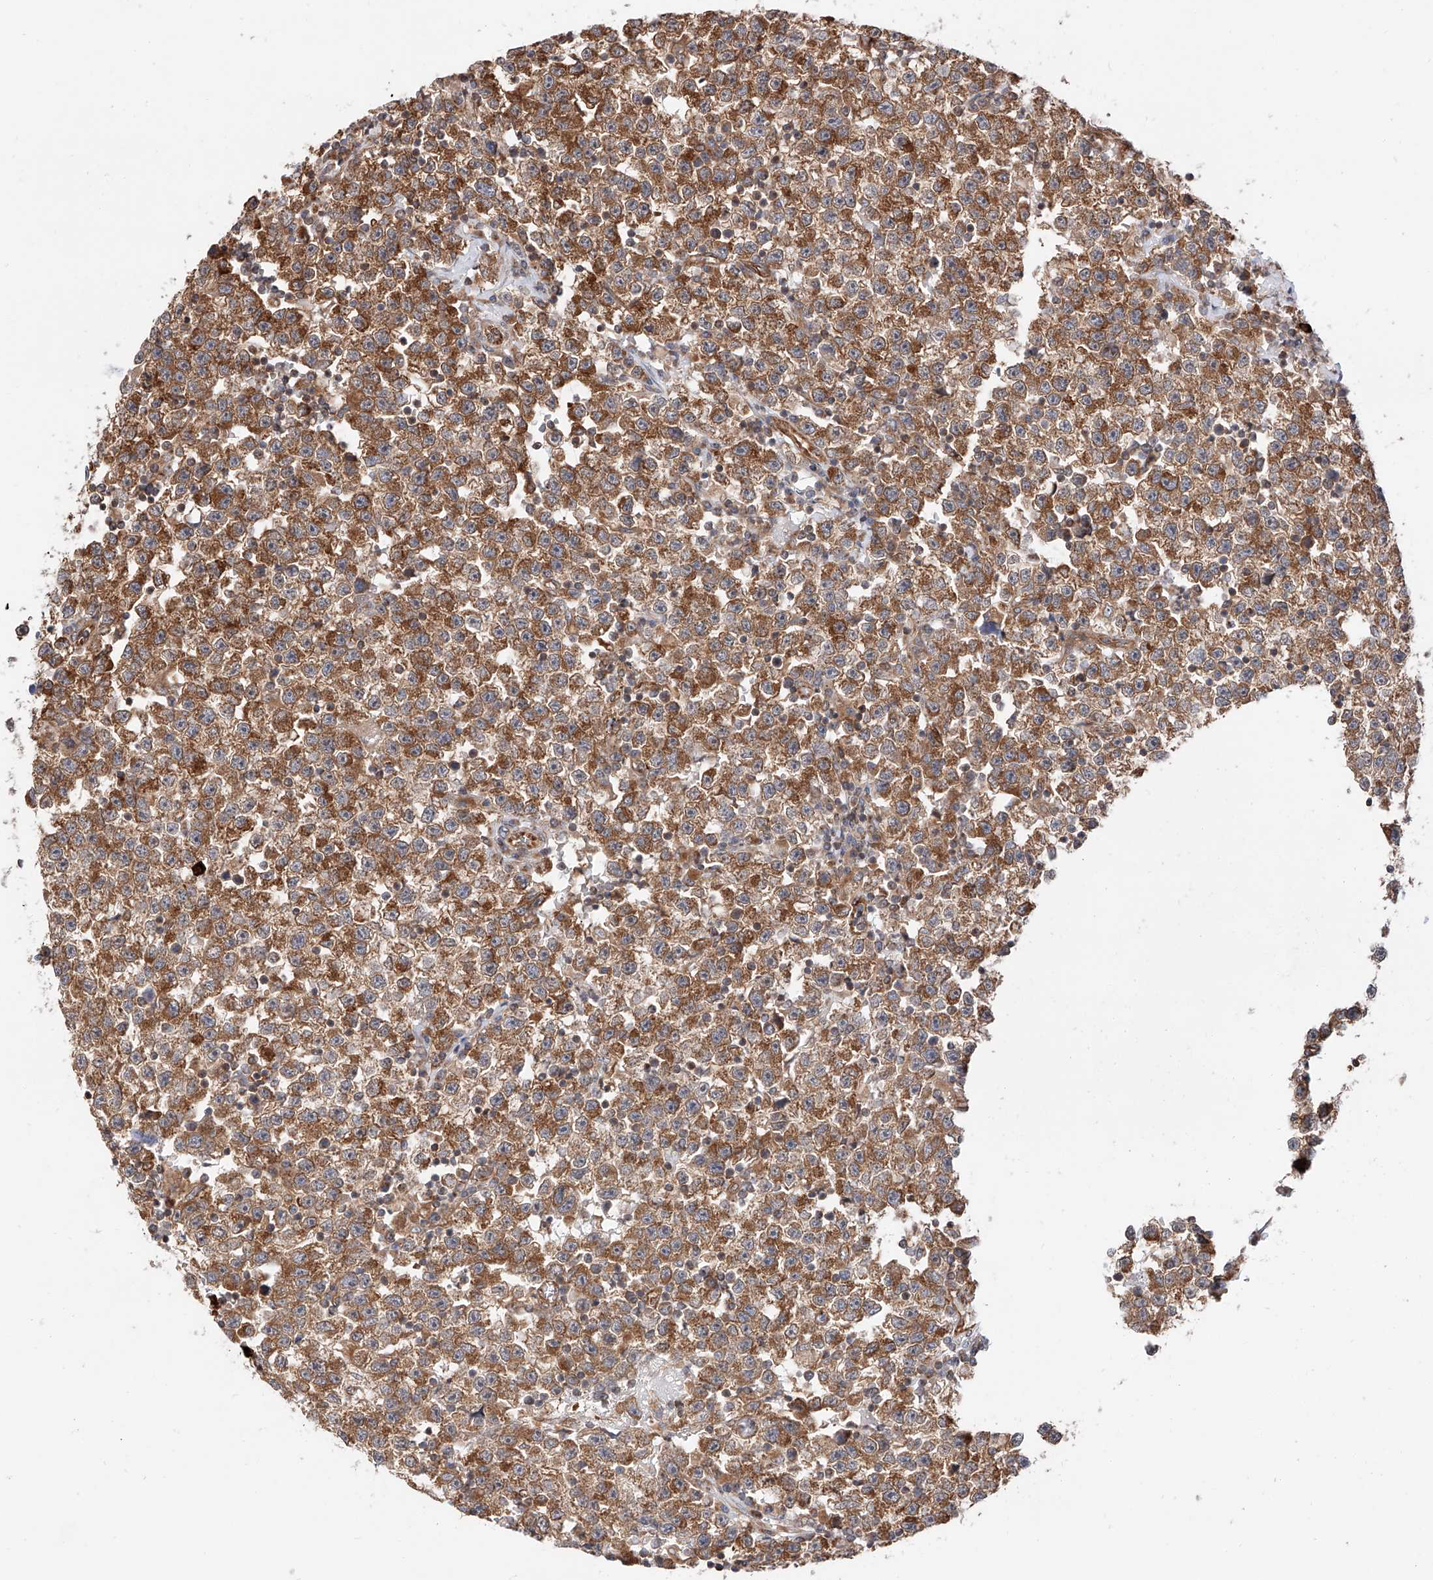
{"staining": {"intensity": "moderate", "quantity": ">75%", "location": "cytoplasmic/membranous"}, "tissue": "testis cancer", "cell_type": "Tumor cells", "image_type": "cancer", "snomed": [{"axis": "morphology", "description": "Seminoma, NOS"}, {"axis": "topography", "description": "Testis"}], "caption": "Protein staining displays moderate cytoplasmic/membranous positivity in approximately >75% of tumor cells in seminoma (testis).", "gene": "ISCA2", "patient": {"sex": "male", "age": 22}}